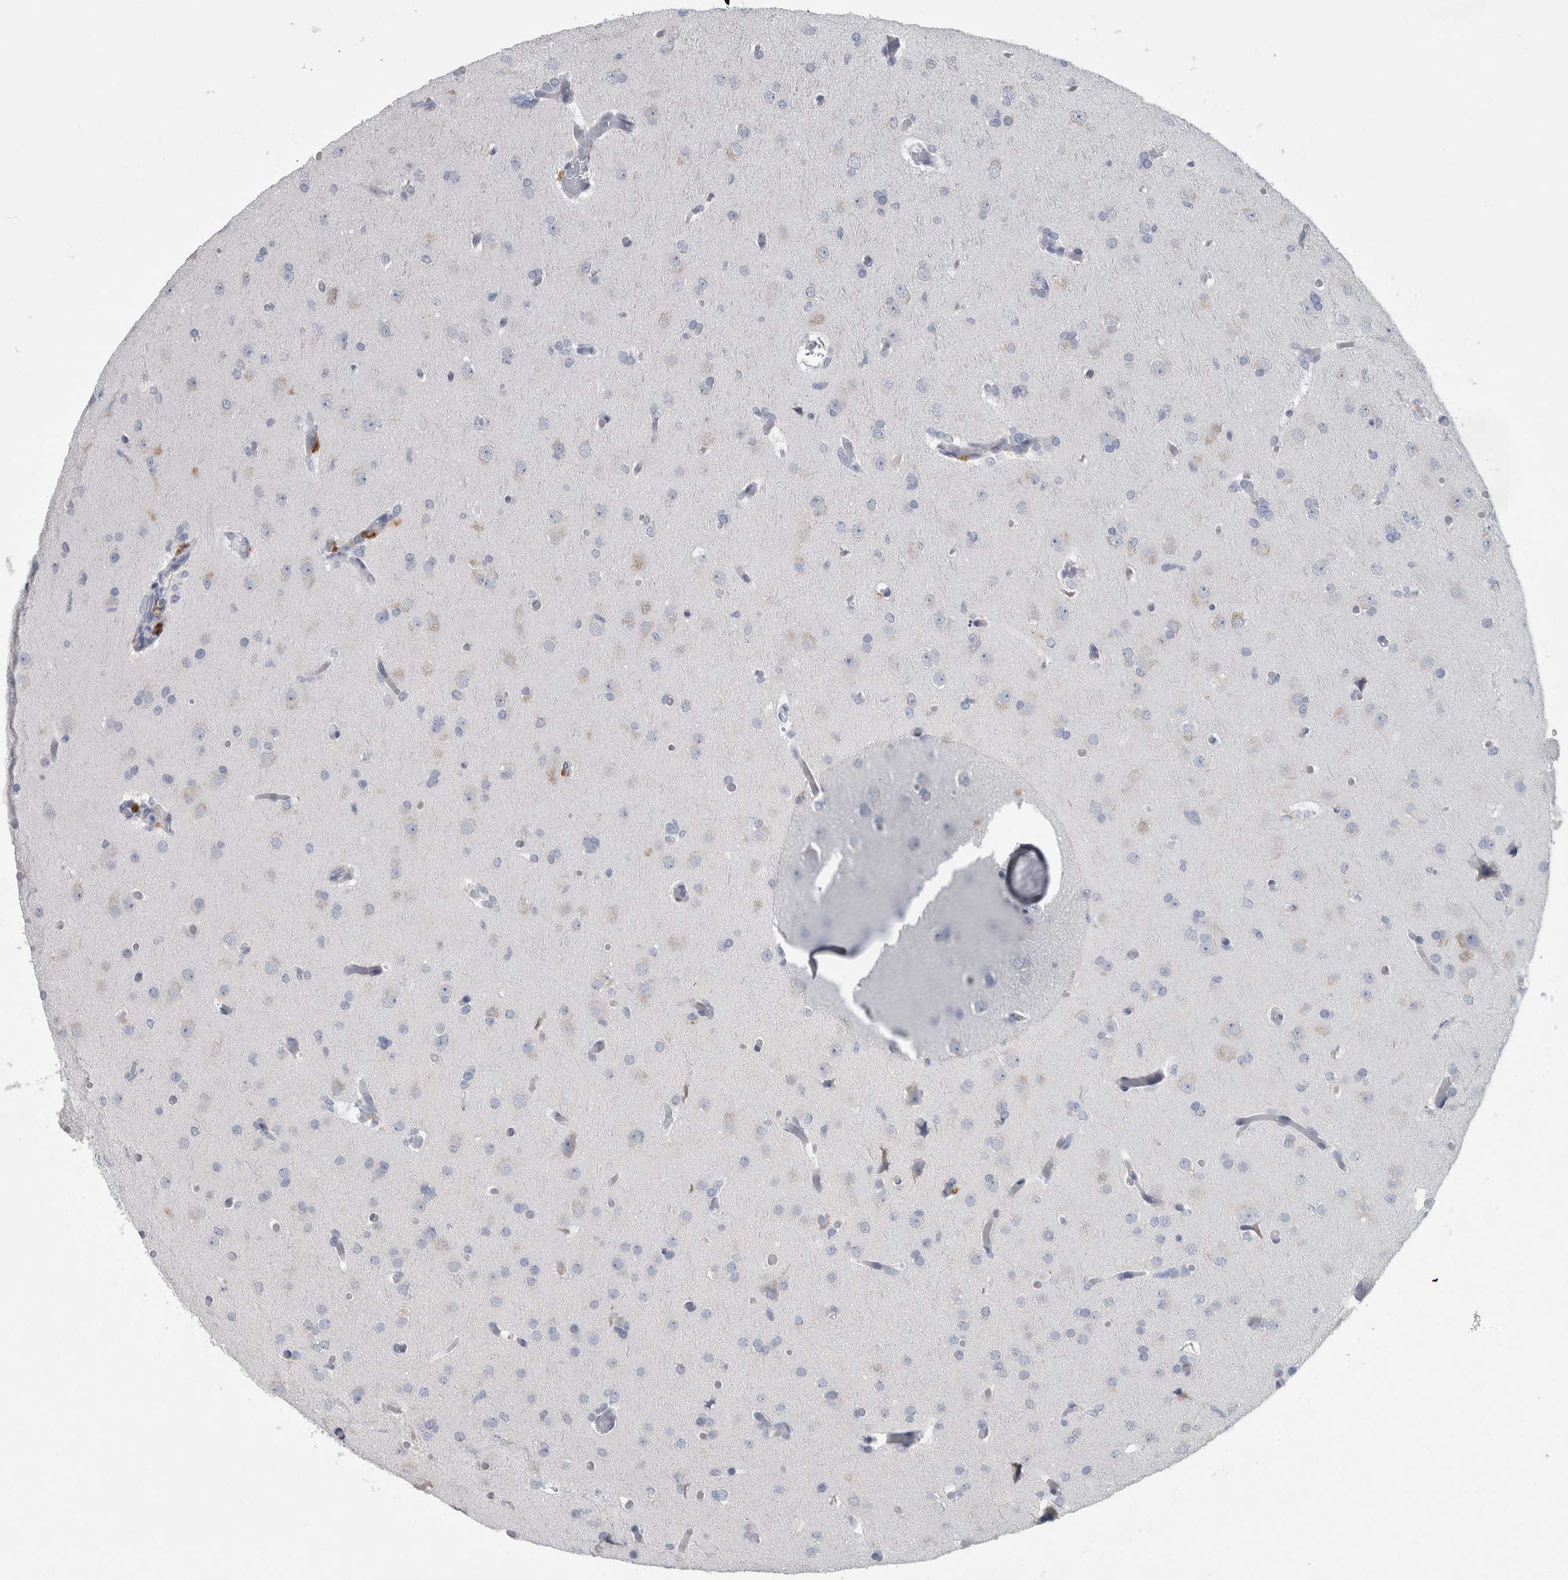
{"staining": {"intensity": "negative", "quantity": "none", "location": "none"}, "tissue": "glioma", "cell_type": "Tumor cells", "image_type": "cancer", "snomed": [{"axis": "morphology", "description": "Glioma, malignant, High grade"}, {"axis": "topography", "description": "Cerebral cortex"}], "caption": "Tumor cells show no significant expression in glioma. (Immunohistochemistry, brightfield microscopy, high magnification).", "gene": "FAM83H", "patient": {"sex": "female", "age": 36}}